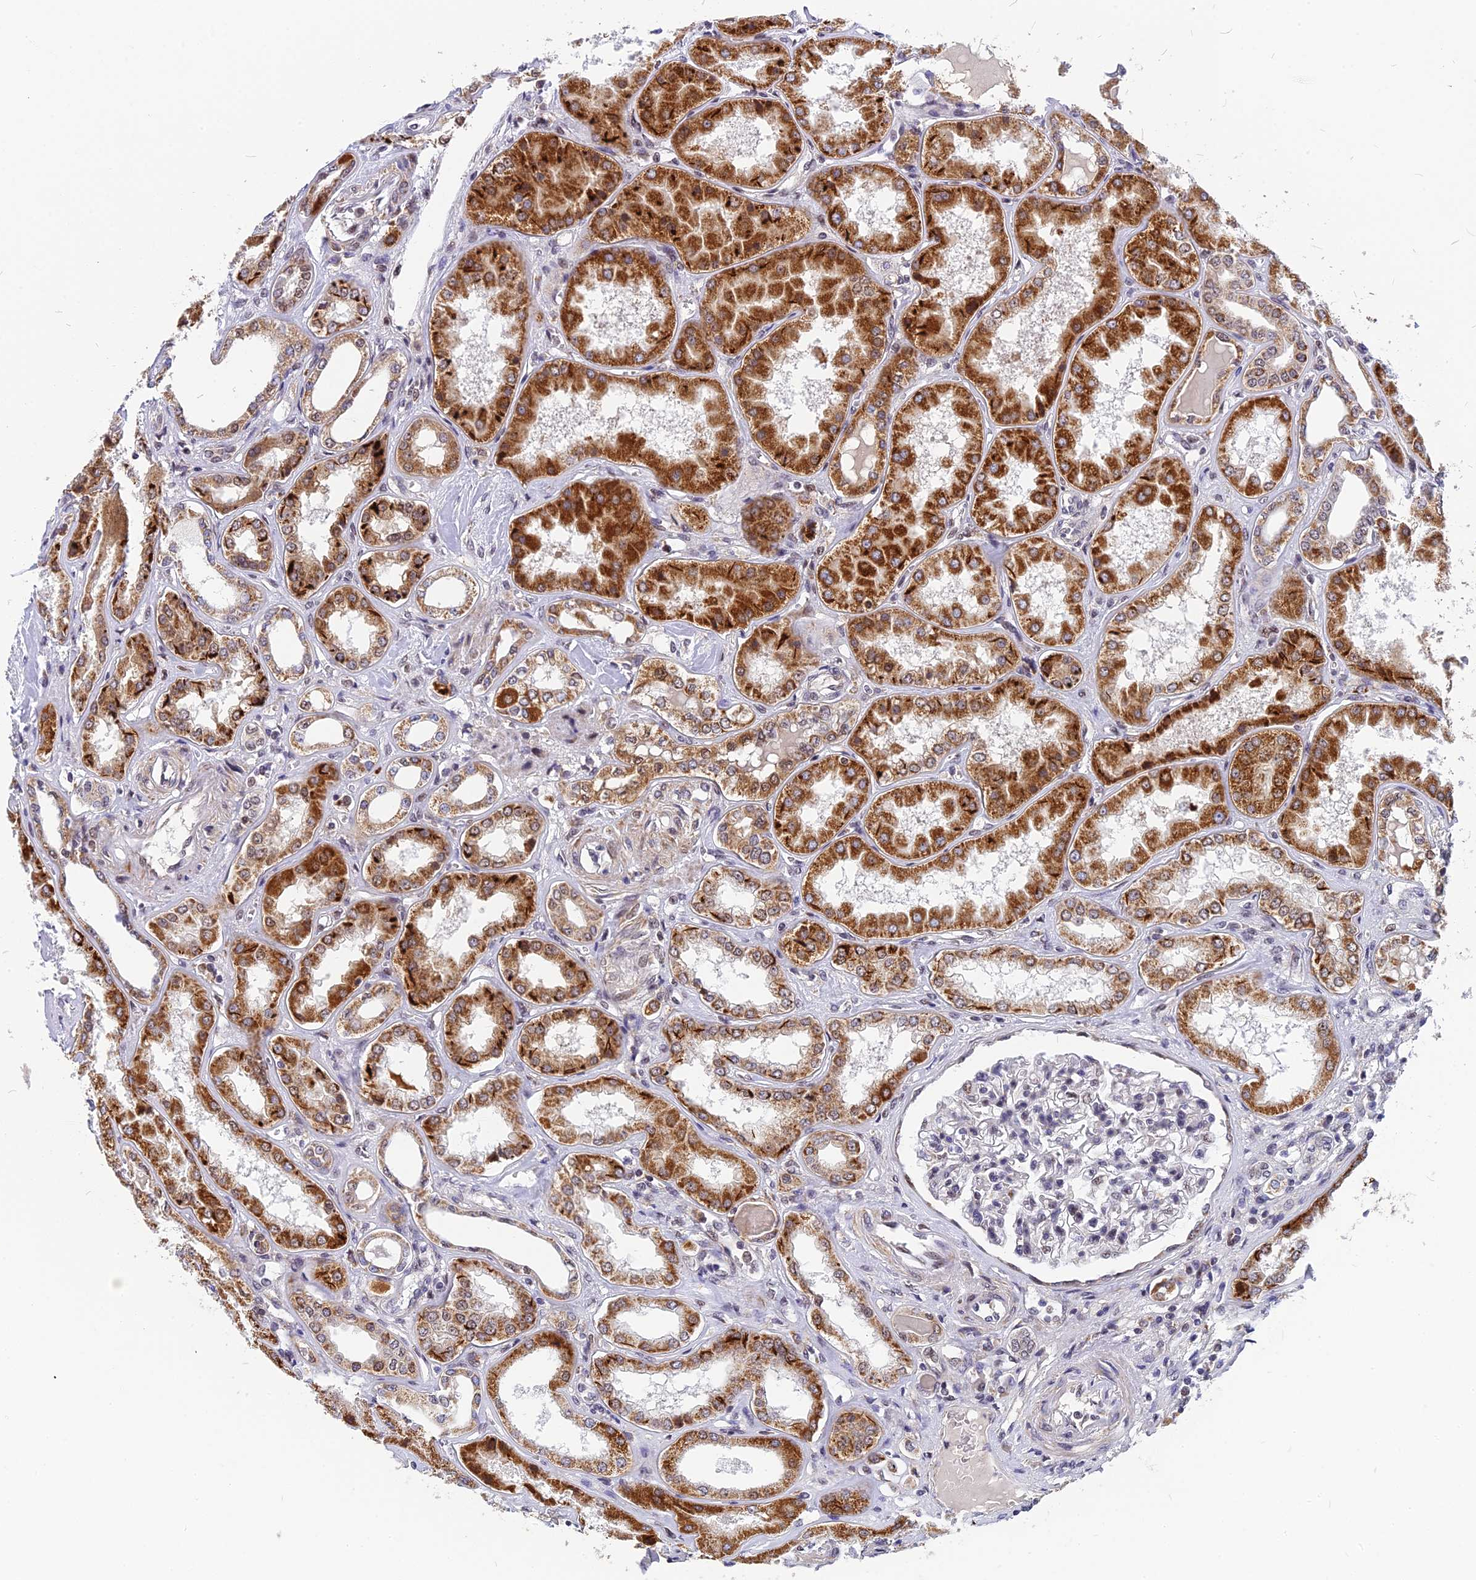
{"staining": {"intensity": "negative", "quantity": "none", "location": "none"}, "tissue": "kidney", "cell_type": "Cells in glomeruli", "image_type": "normal", "snomed": [{"axis": "morphology", "description": "Normal tissue, NOS"}, {"axis": "topography", "description": "Kidney"}], "caption": "This is a histopathology image of immunohistochemistry (IHC) staining of unremarkable kidney, which shows no staining in cells in glomeruli. Brightfield microscopy of immunohistochemistry (IHC) stained with DAB (3,3'-diaminobenzidine) (brown) and hematoxylin (blue), captured at high magnification.", "gene": "CMC1", "patient": {"sex": "female", "age": 56}}